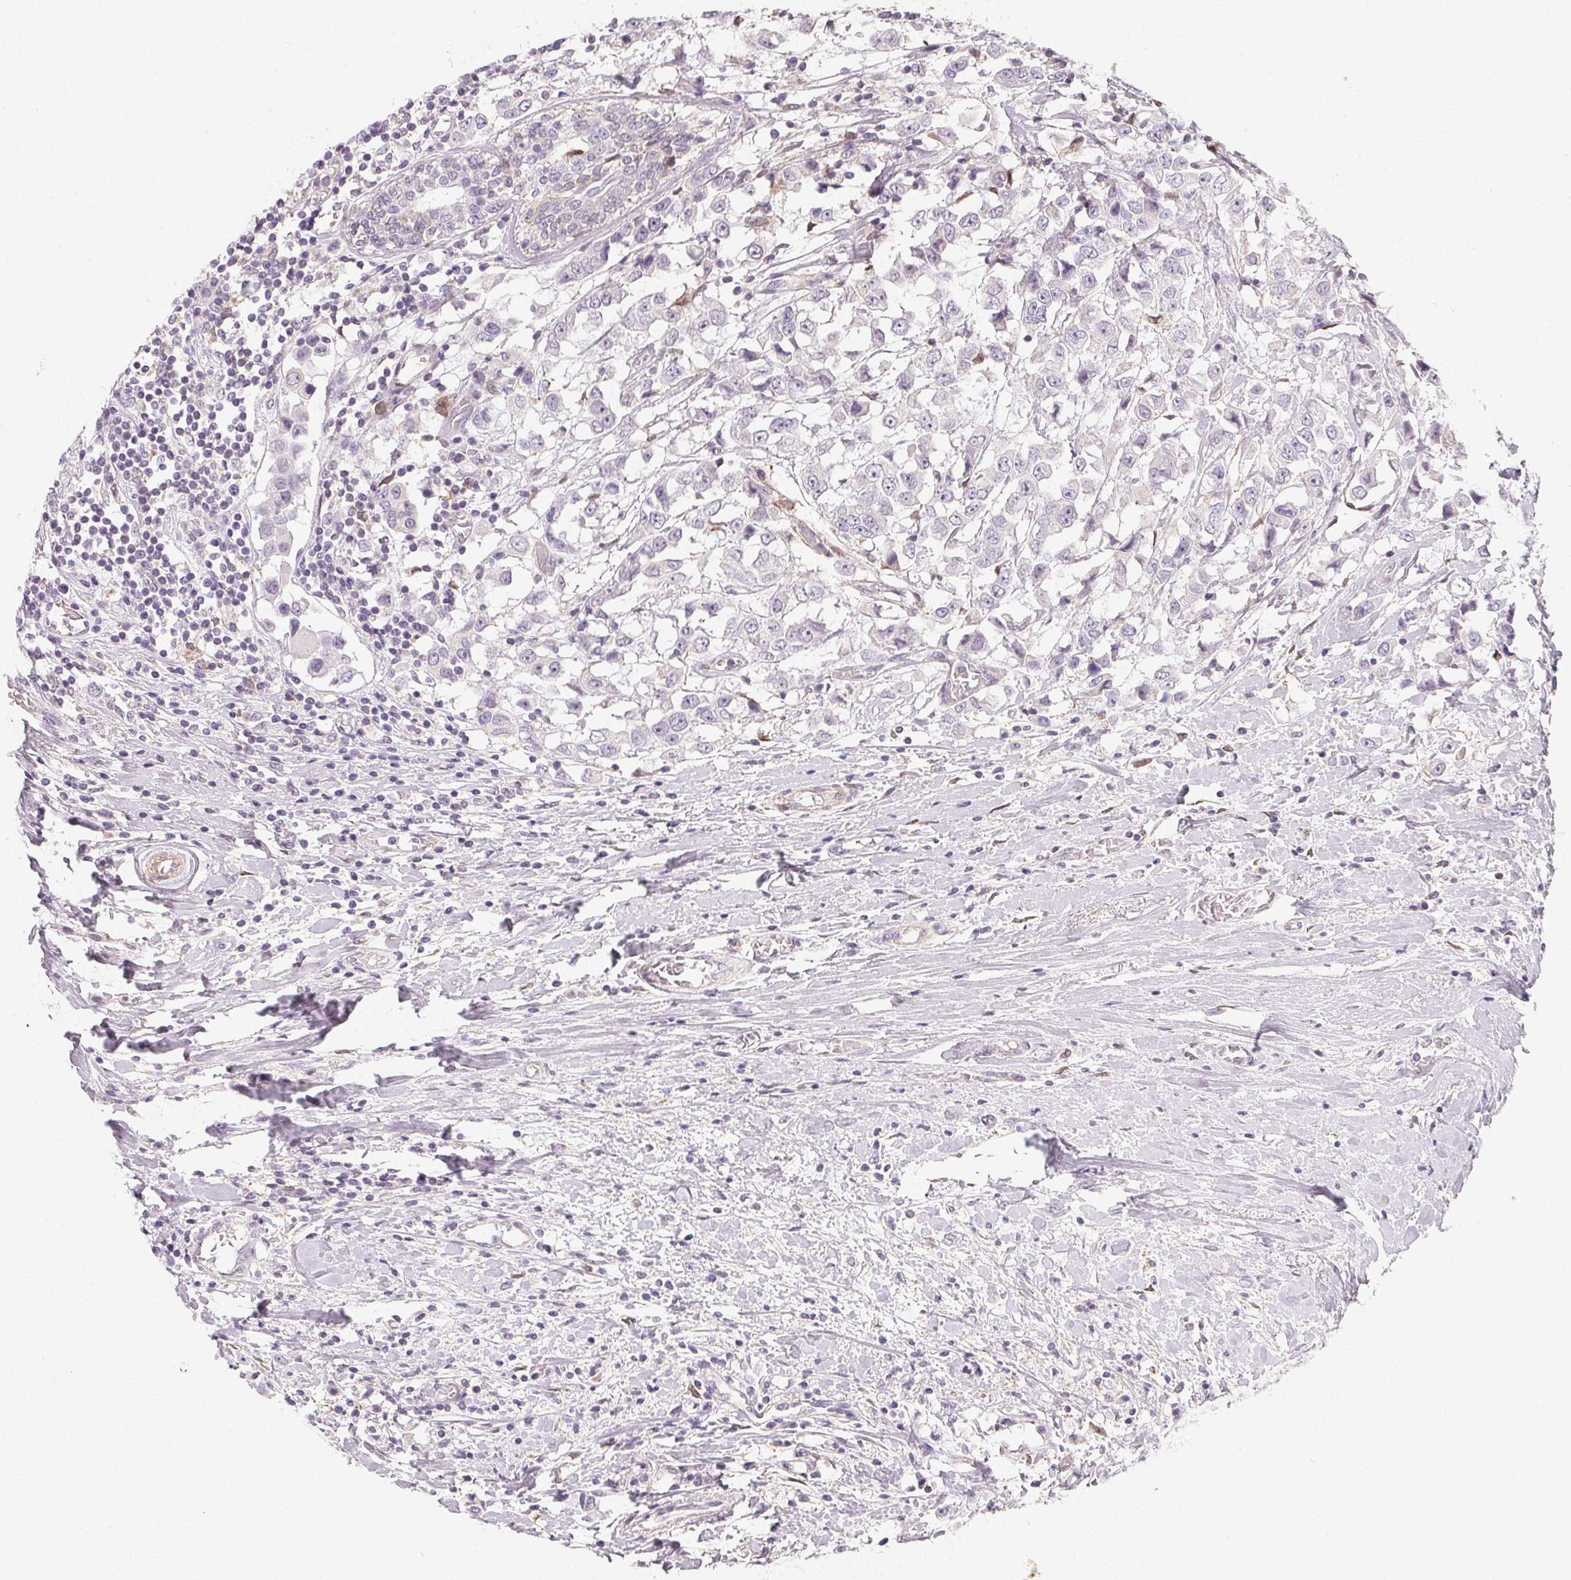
{"staining": {"intensity": "negative", "quantity": "none", "location": "none"}, "tissue": "breast cancer", "cell_type": "Tumor cells", "image_type": "cancer", "snomed": [{"axis": "morphology", "description": "Duct carcinoma"}, {"axis": "topography", "description": "Breast"}], "caption": "Protein analysis of breast cancer (invasive ductal carcinoma) demonstrates no significant expression in tumor cells.", "gene": "LRRC23", "patient": {"sex": "female", "age": 61}}